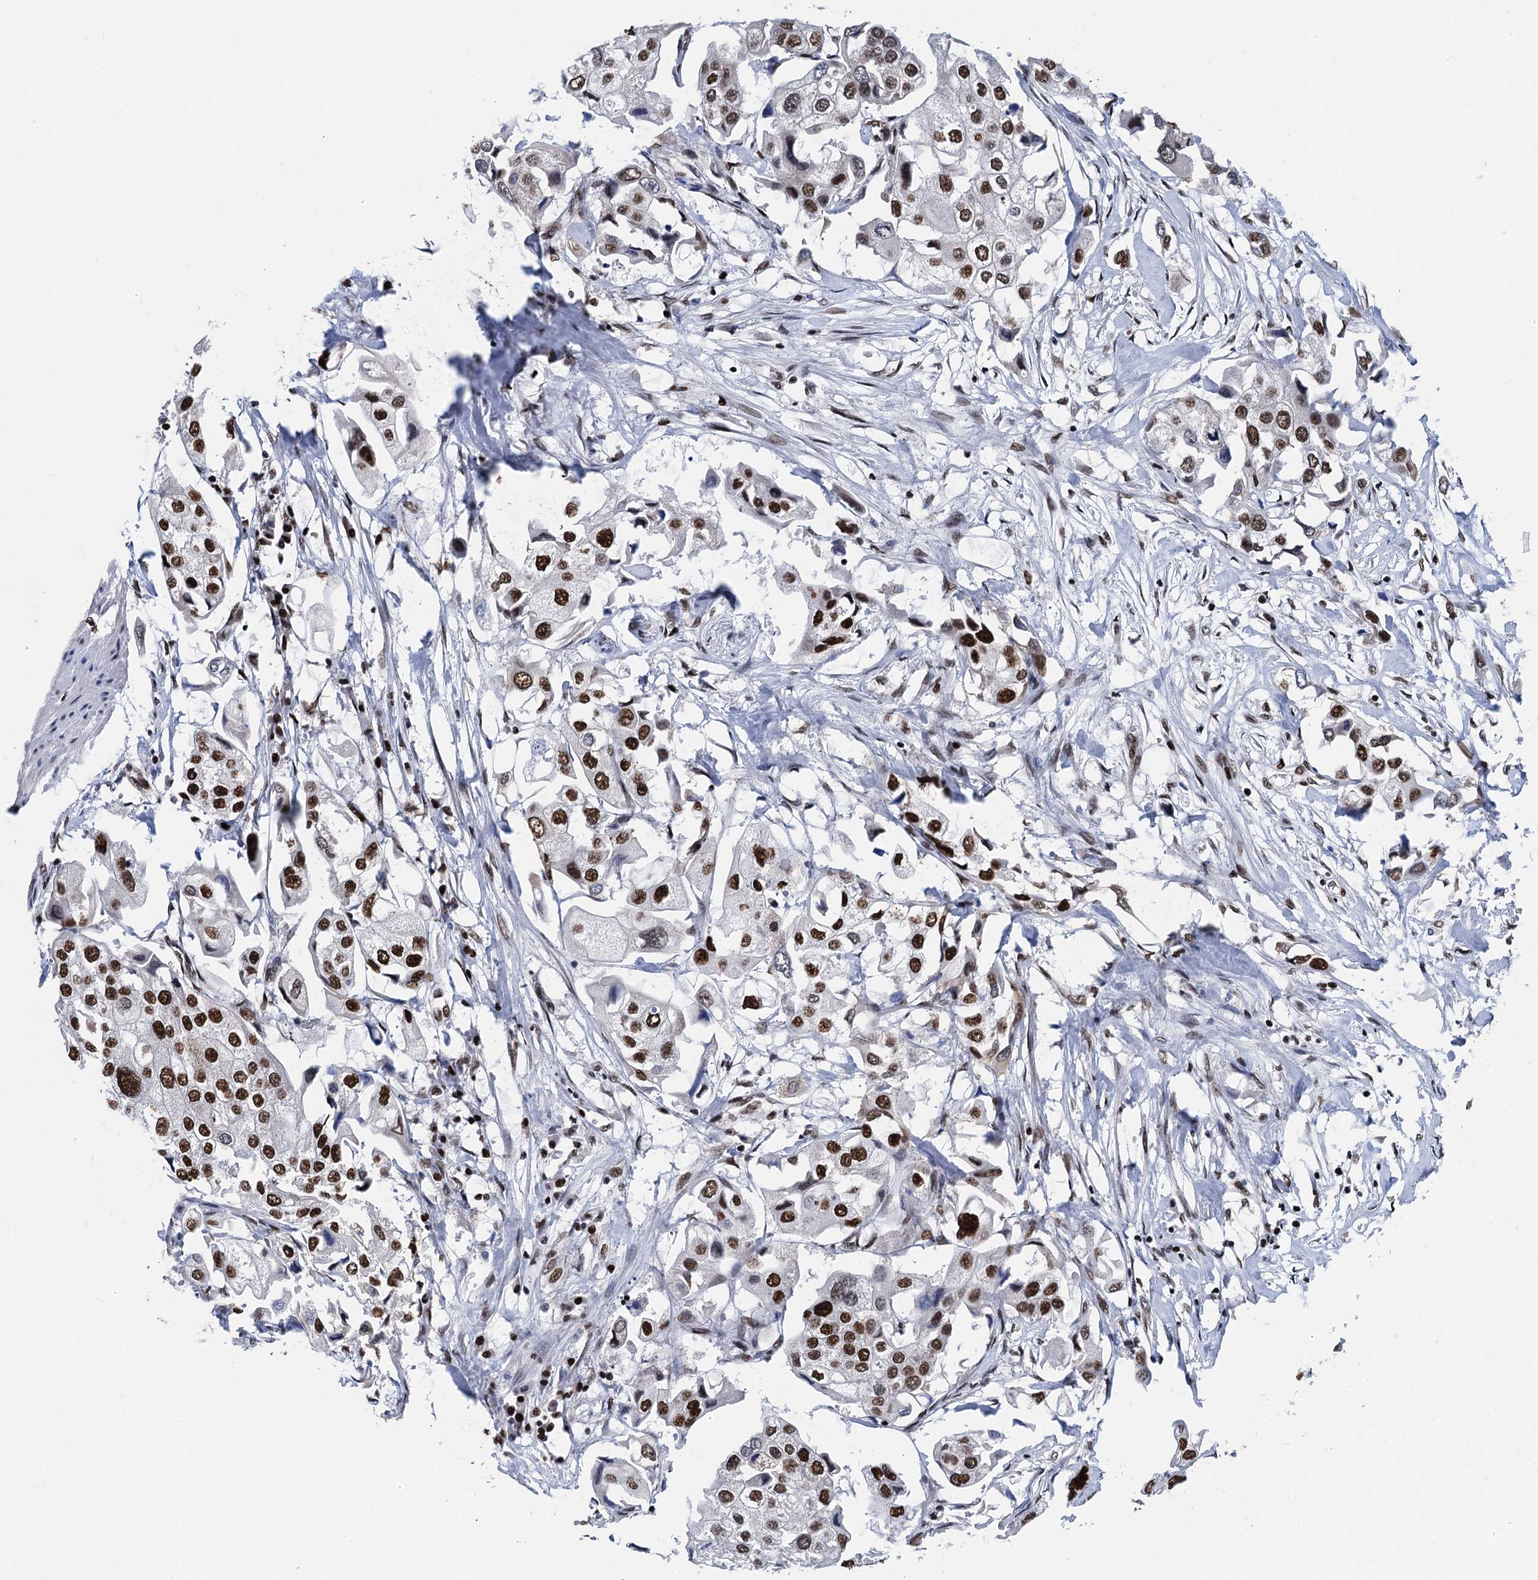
{"staining": {"intensity": "strong", "quantity": ">75%", "location": "nuclear"}, "tissue": "urothelial cancer", "cell_type": "Tumor cells", "image_type": "cancer", "snomed": [{"axis": "morphology", "description": "Urothelial carcinoma, High grade"}, {"axis": "topography", "description": "Urinary bladder"}], "caption": "Human urothelial carcinoma (high-grade) stained for a protein (brown) demonstrates strong nuclear positive positivity in approximately >75% of tumor cells.", "gene": "PPP4R1", "patient": {"sex": "male", "age": 64}}